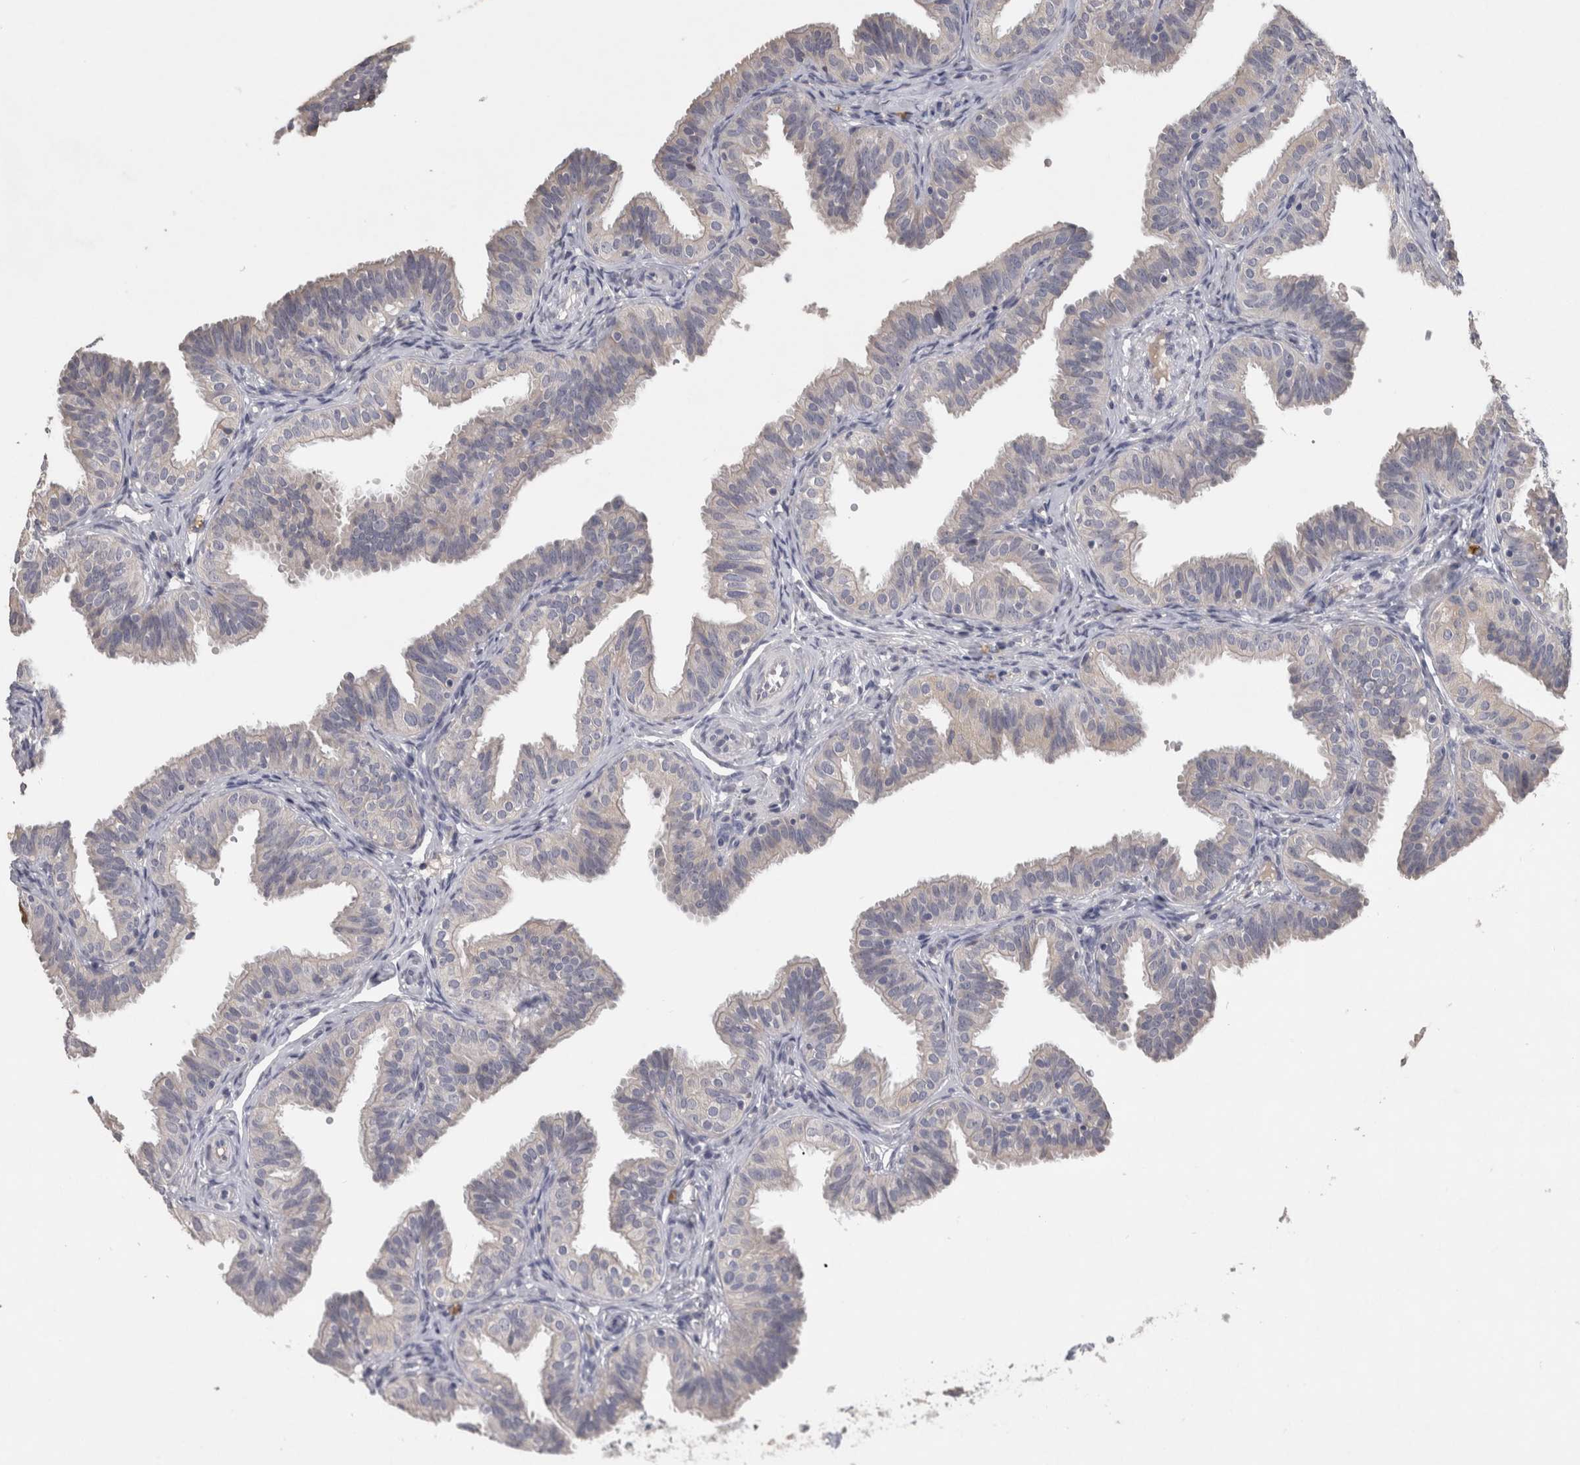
{"staining": {"intensity": "negative", "quantity": "none", "location": "none"}, "tissue": "fallopian tube", "cell_type": "Glandular cells", "image_type": "normal", "snomed": [{"axis": "morphology", "description": "Normal tissue, NOS"}, {"axis": "topography", "description": "Fallopian tube"}], "caption": "IHC image of unremarkable fallopian tube: fallopian tube stained with DAB (3,3'-diaminobenzidine) exhibits no significant protein staining in glandular cells.", "gene": "SLC22A11", "patient": {"sex": "female", "age": 35}}